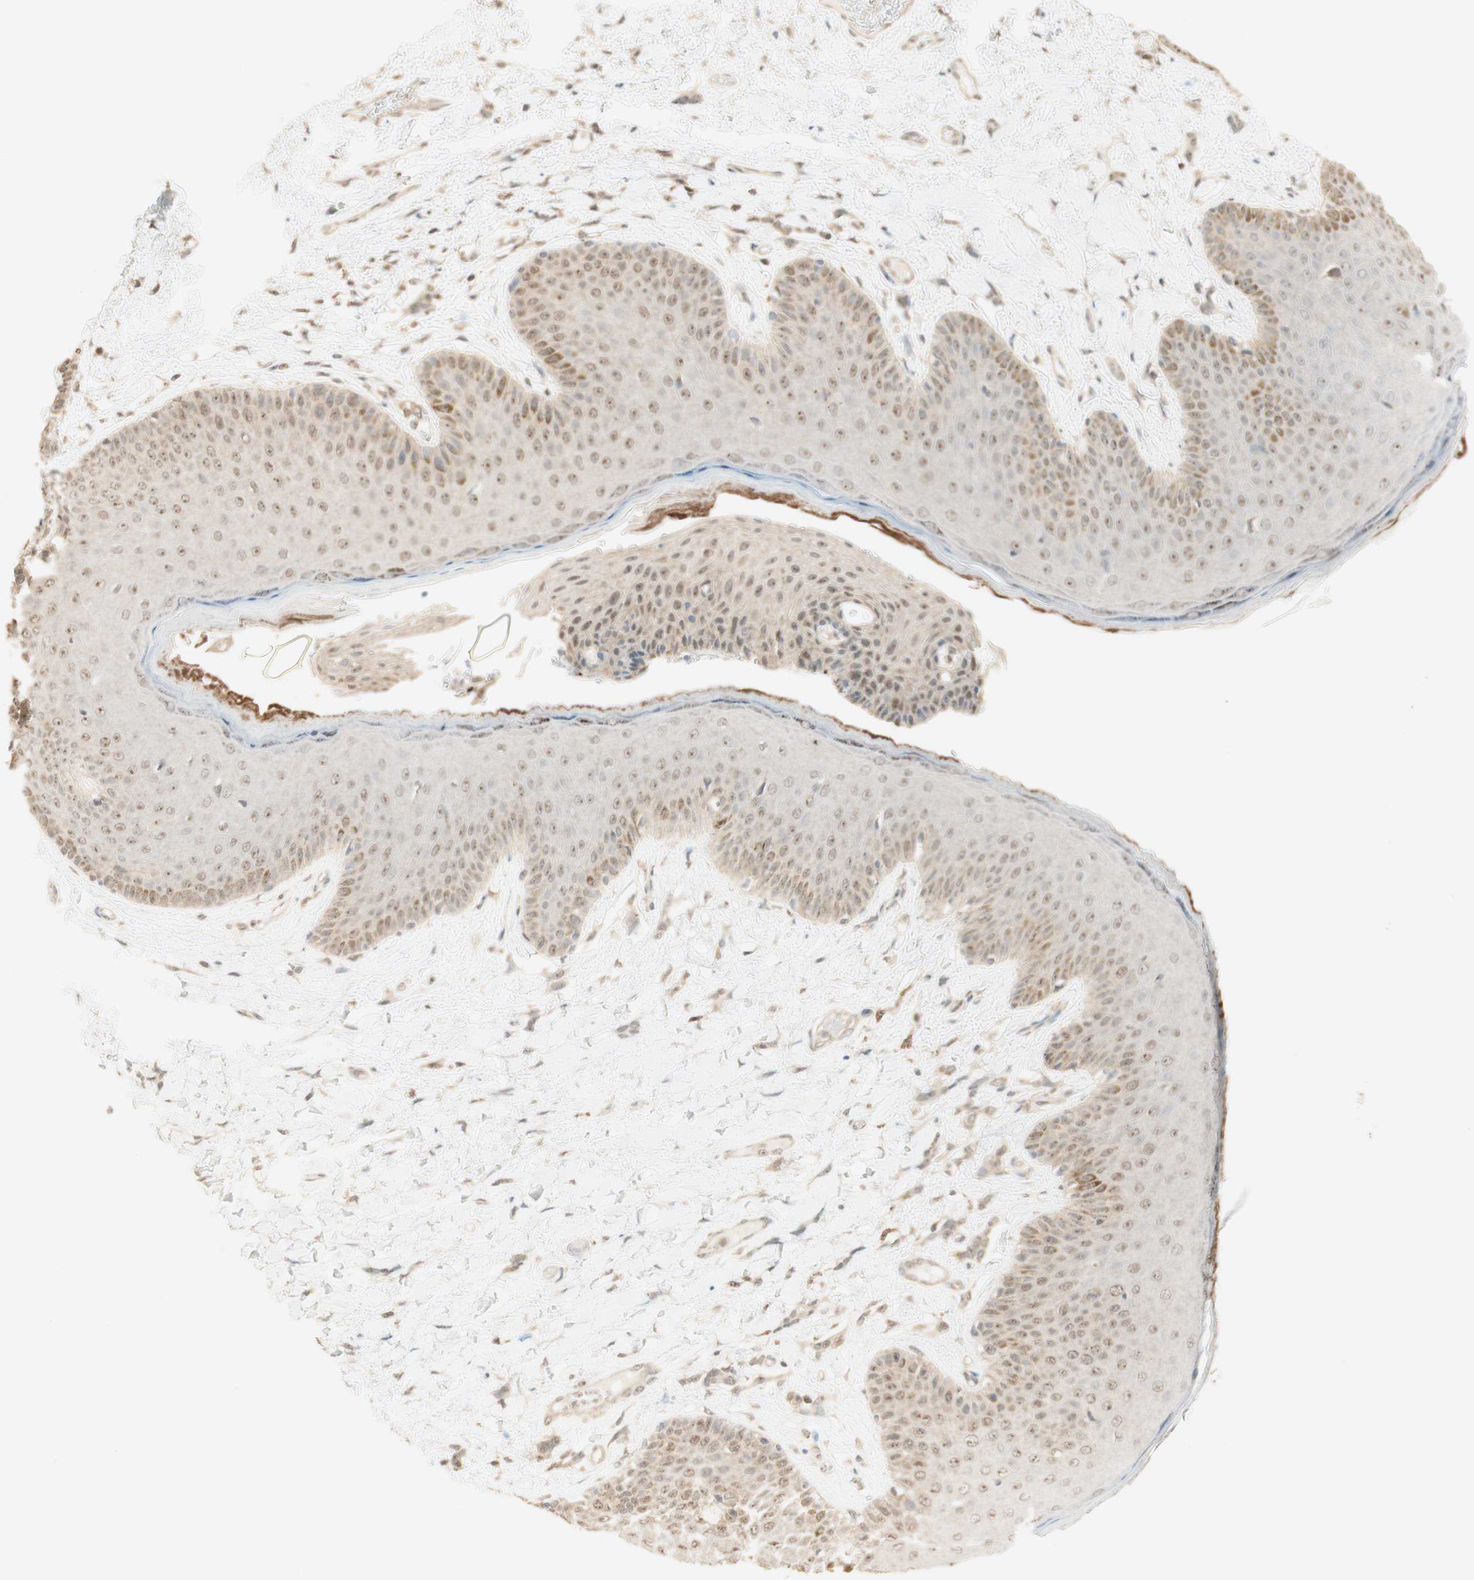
{"staining": {"intensity": "moderate", "quantity": ">75%", "location": "cytoplasmic/membranous,nuclear"}, "tissue": "skin", "cell_type": "Epidermal cells", "image_type": "normal", "snomed": [{"axis": "morphology", "description": "Normal tissue, NOS"}, {"axis": "topography", "description": "Anal"}], "caption": "DAB (3,3'-diaminobenzidine) immunohistochemical staining of unremarkable skin demonstrates moderate cytoplasmic/membranous,nuclear protein staining in approximately >75% of epidermal cells. Immunohistochemistry stains the protein of interest in brown and the nuclei are stained blue.", "gene": "SPINT2", "patient": {"sex": "male", "age": 69}}